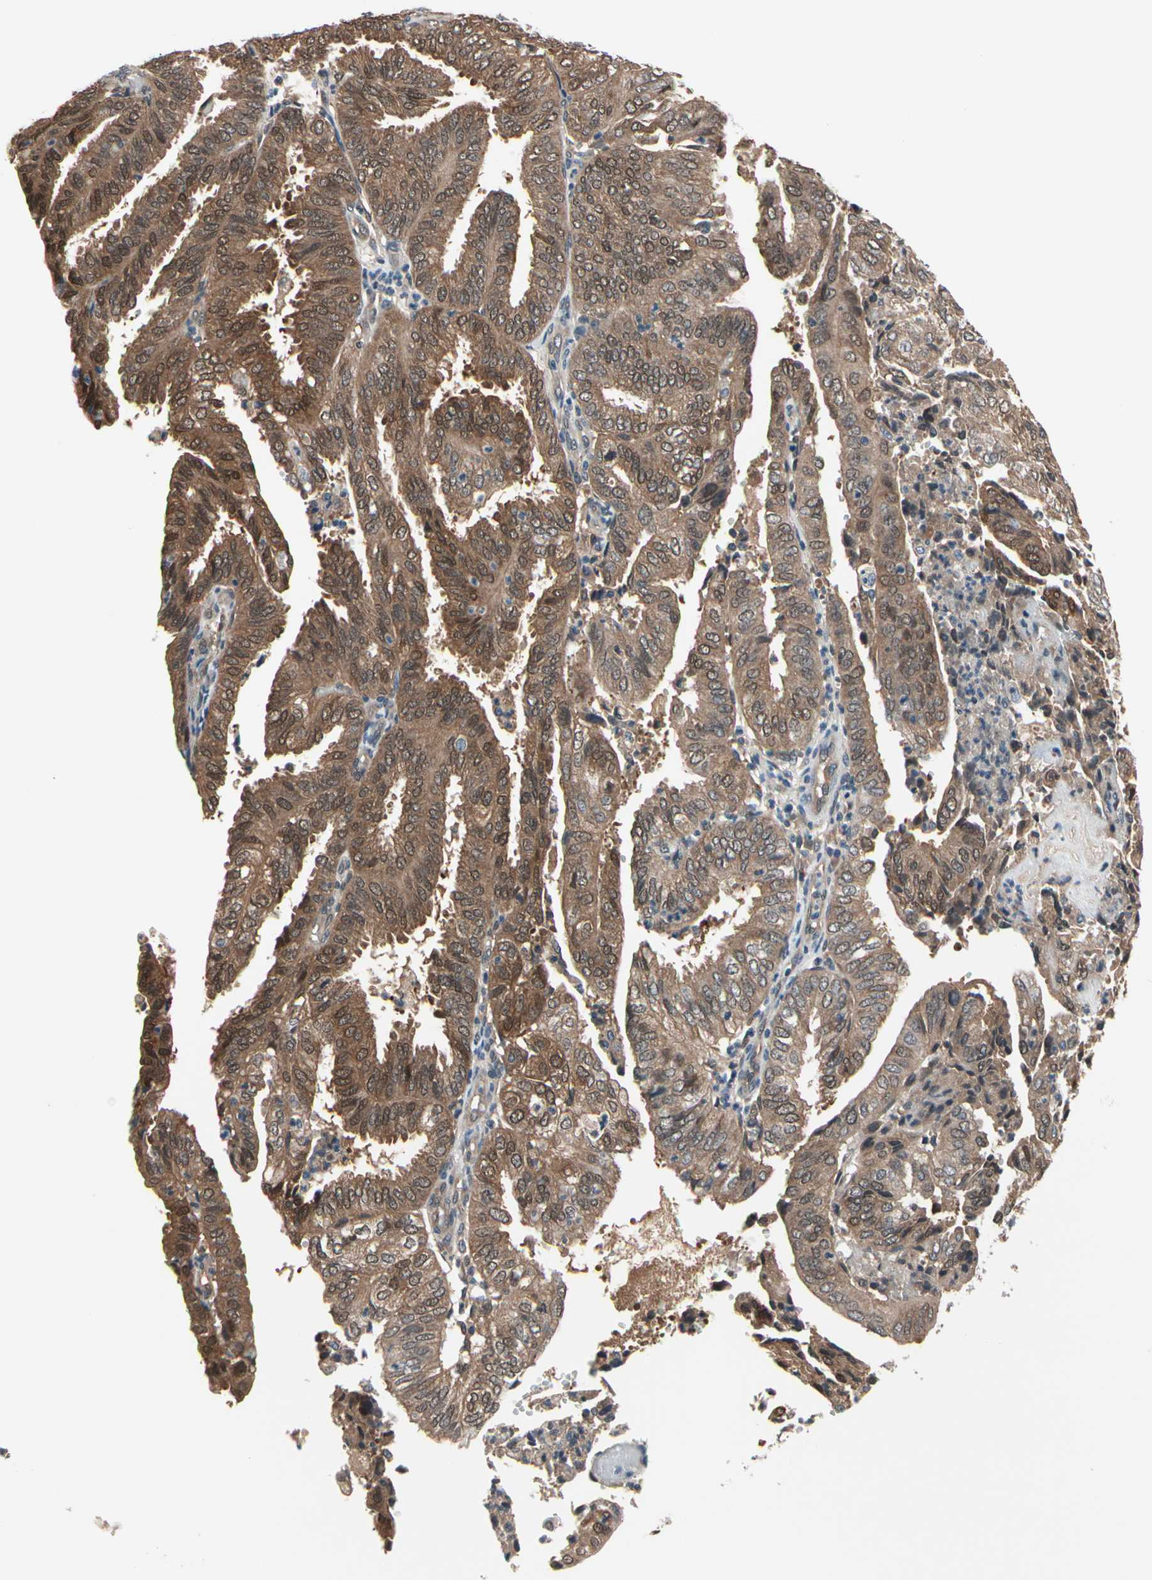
{"staining": {"intensity": "moderate", "quantity": ">75%", "location": "cytoplasmic/membranous,nuclear"}, "tissue": "endometrial cancer", "cell_type": "Tumor cells", "image_type": "cancer", "snomed": [{"axis": "morphology", "description": "Adenocarcinoma, NOS"}, {"axis": "topography", "description": "Uterus"}], "caption": "High-power microscopy captured an immunohistochemistry (IHC) micrograph of endometrial adenocarcinoma, revealing moderate cytoplasmic/membranous and nuclear positivity in approximately >75% of tumor cells.", "gene": "PRDX6", "patient": {"sex": "female", "age": 60}}